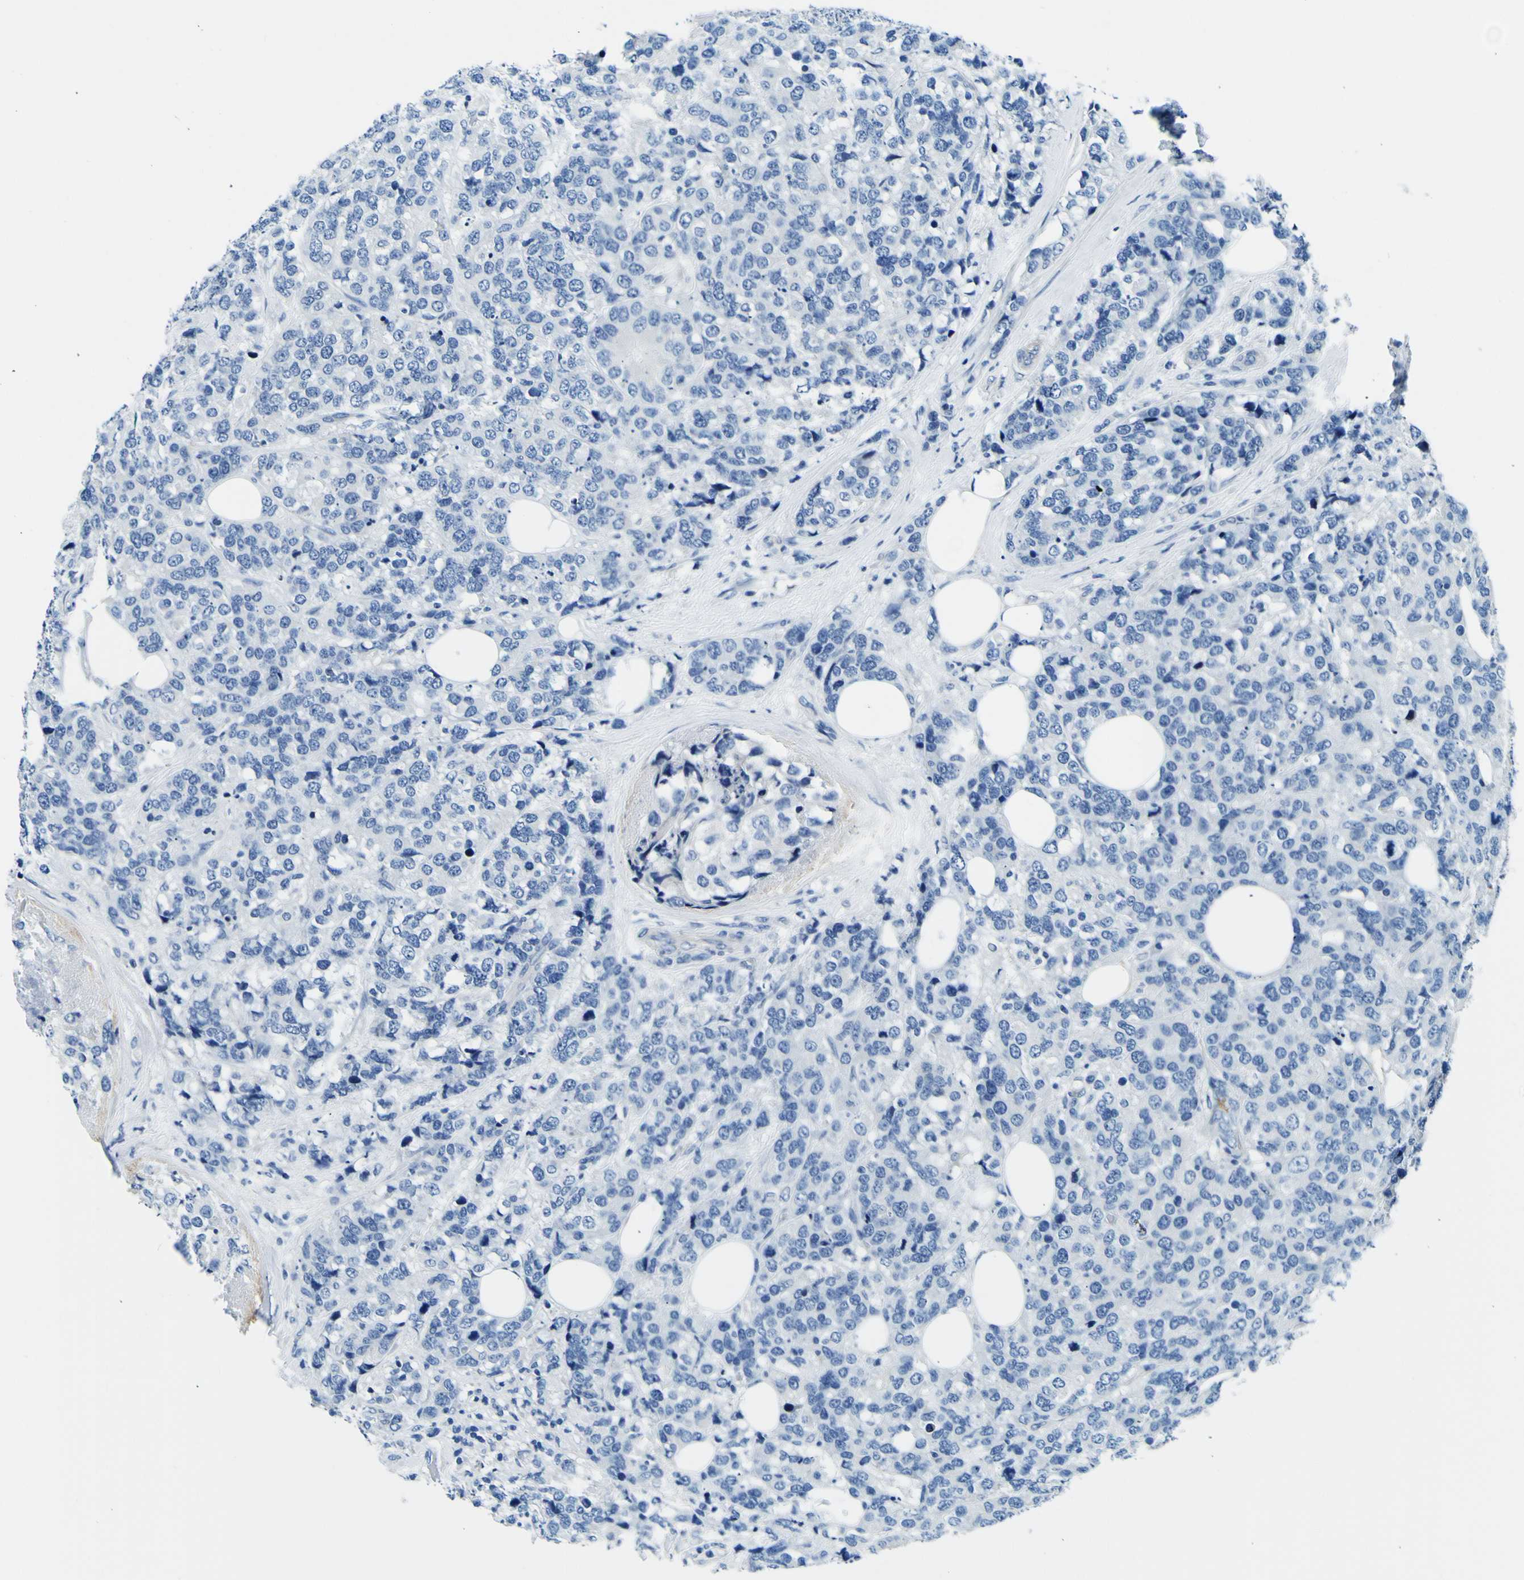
{"staining": {"intensity": "negative", "quantity": "none", "location": "none"}, "tissue": "breast cancer", "cell_type": "Tumor cells", "image_type": "cancer", "snomed": [{"axis": "morphology", "description": "Lobular carcinoma"}, {"axis": "topography", "description": "Breast"}], "caption": "Immunohistochemistry histopathology image of neoplastic tissue: lobular carcinoma (breast) stained with DAB shows no significant protein staining in tumor cells.", "gene": "ADGRA2", "patient": {"sex": "female", "age": 59}}